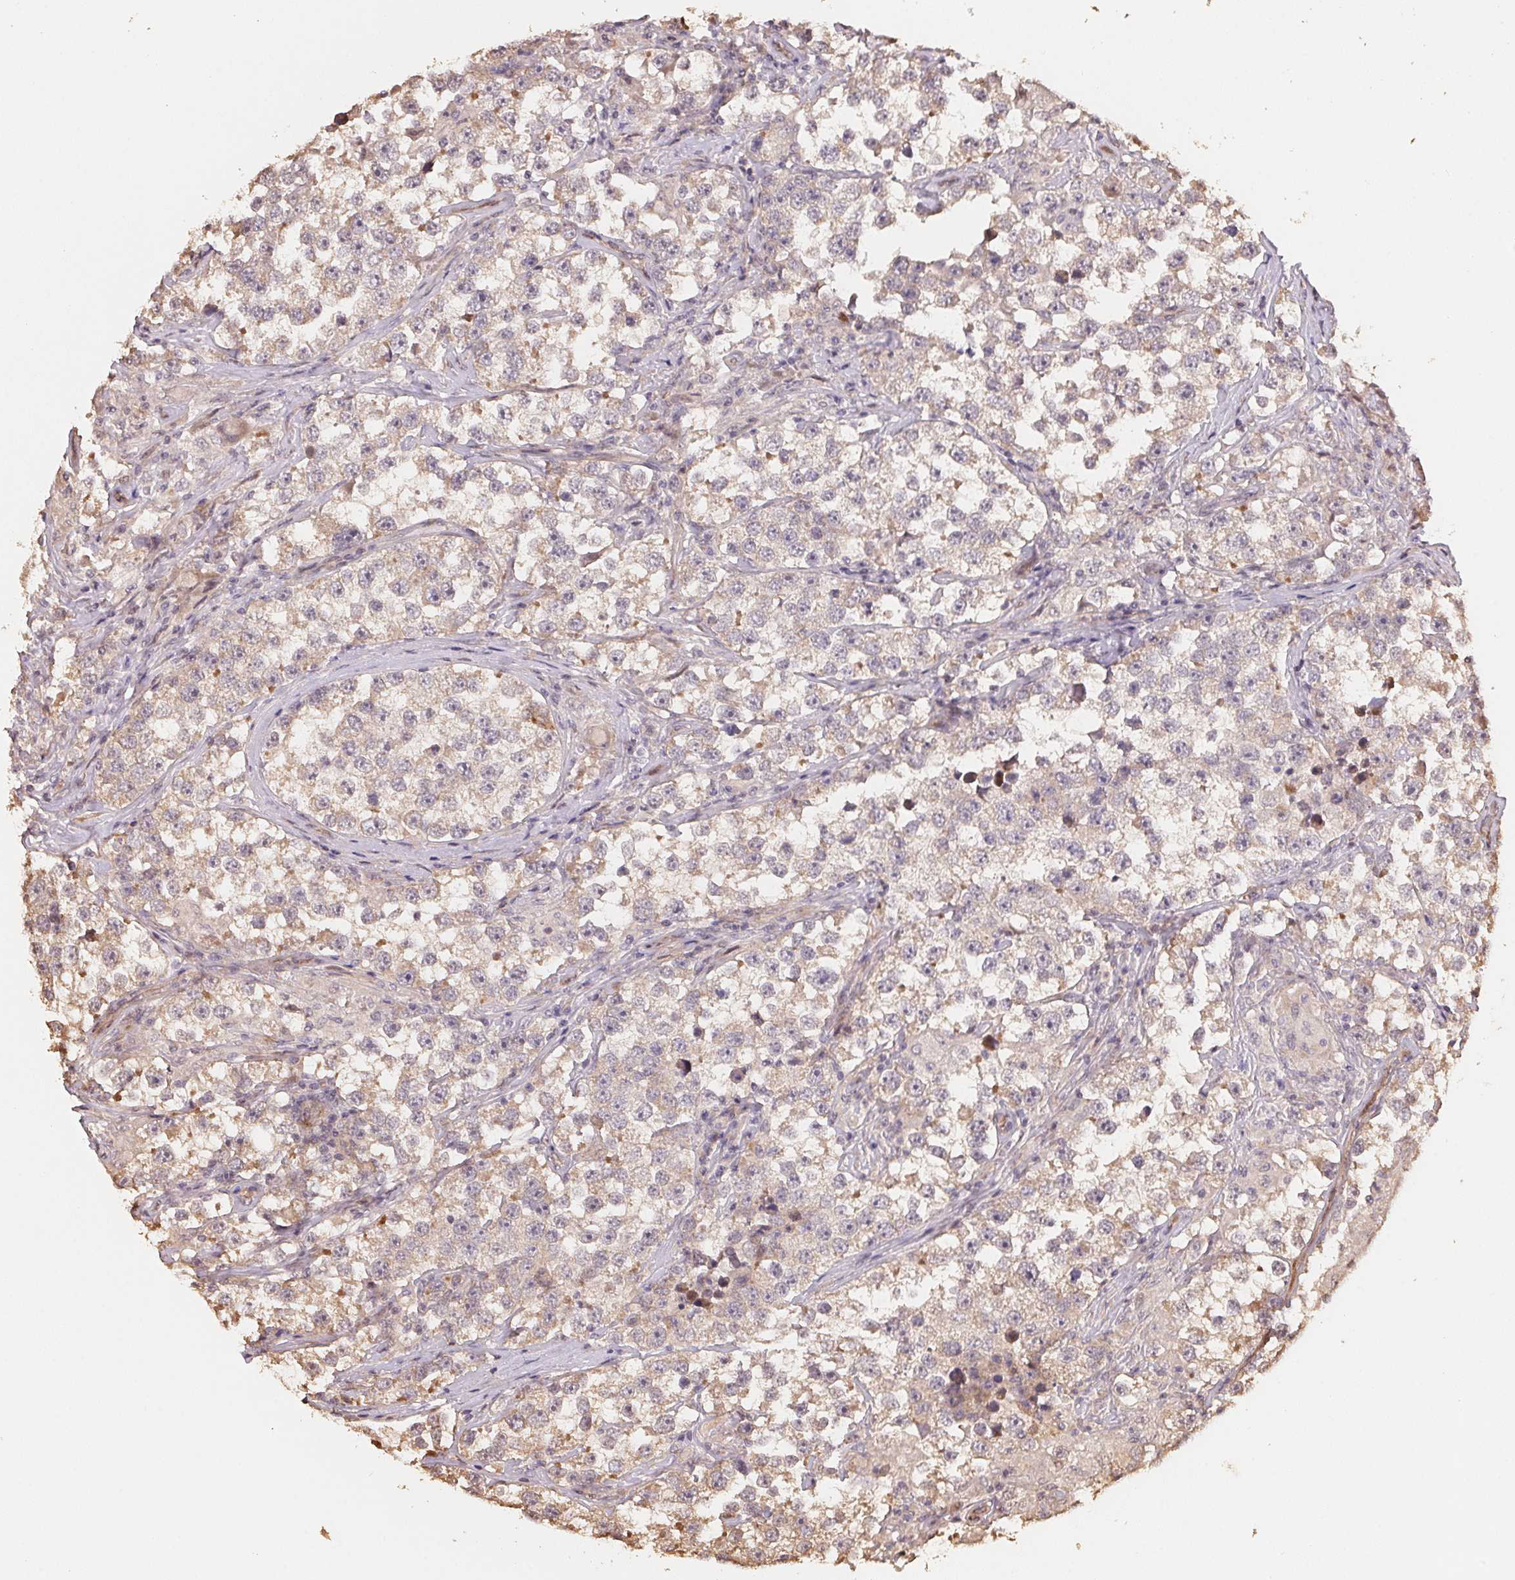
{"staining": {"intensity": "weak", "quantity": "25%-75%", "location": "cytoplasmic/membranous"}, "tissue": "testis cancer", "cell_type": "Tumor cells", "image_type": "cancer", "snomed": [{"axis": "morphology", "description": "Seminoma, NOS"}, {"axis": "topography", "description": "Testis"}], "caption": "IHC (DAB (3,3'-diaminobenzidine)) staining of testis seminoma reveals weak cytoplasmic/membranous protein positivity in about 25%-75% of tumor cells. (brown staining indicates protein expression, while blue staining denotes nuclei).", "gene": "TMEM222", "patient": {"sex": "male", "age": 46}}